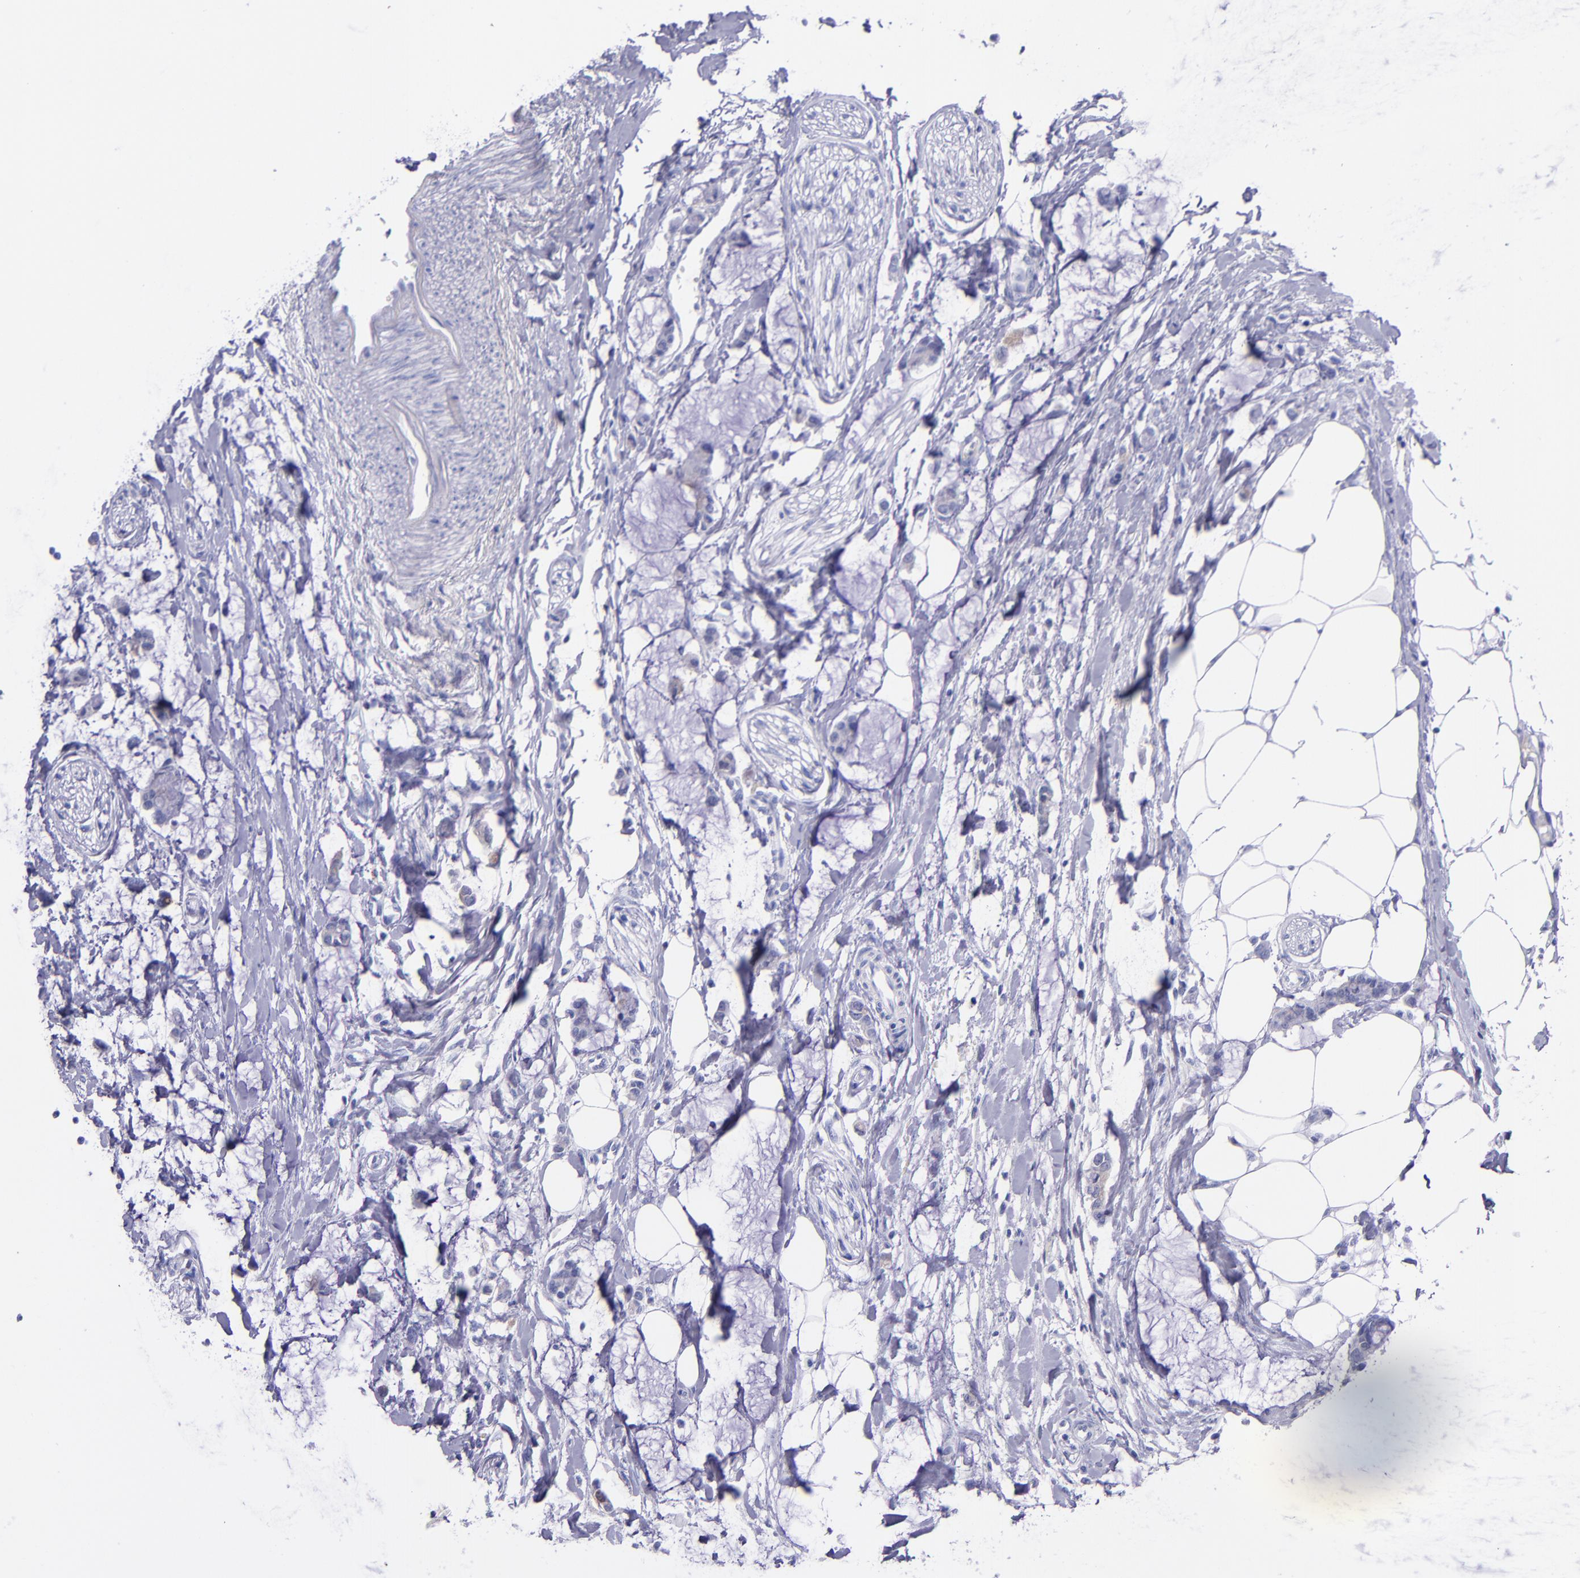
{"staining": {"intensity": "negative", "quantity": "none", "location": "none"}, "tissue": "colorectal cancer", "cell_type": "Tumor cells", "image_type": "cancer", "snomed": [{"axis": "morphology", "description": "Normal tissue, NOS"}, {"axis": "morphology", "description": "Adenocarcinoma, NOS"}, {"axis": "topography", "description": "Colon"}, {"axis": "topography", "description": "Peripheral nerve tissue"}], "caption": "This is an immunohistochemistry image of human adenocarcinoma (colorectal). There is no expression in tumor cells.", "gene": "SLPI", "patient": {"sex": "male", "age": 14}}